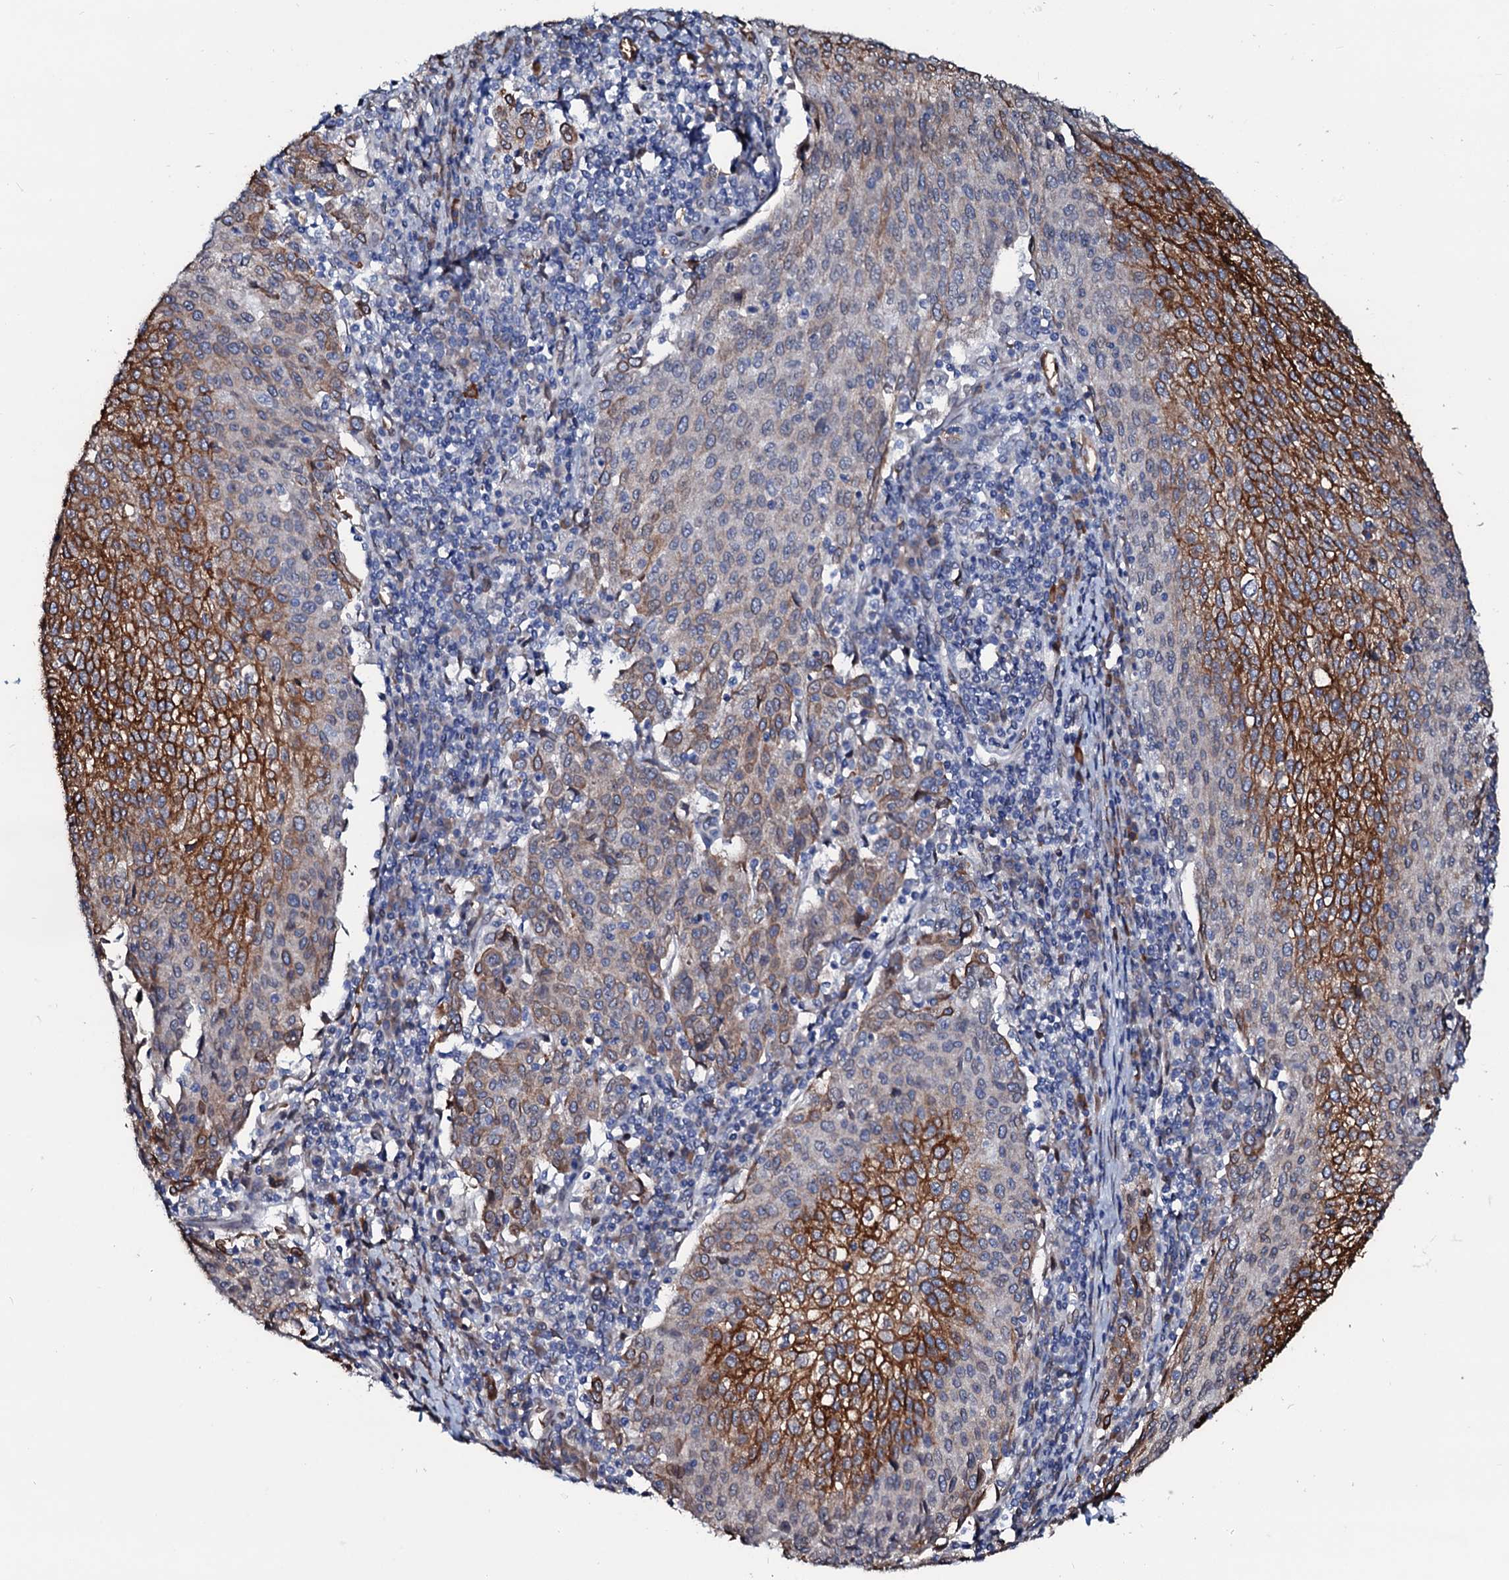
{"staining": {"intensity": "moderate", "quantity": ">75%", "location": "cytoplasmic/membranous"}, "tissue": "cervical cancer", "cell_type": "Tumor cells", "image_type": "cancer", "snomed": [{"axis": "morphology", "description": "Squamous cell carcinoma, NOS"}, {"axis": "topography", "description": "Cervix"}], "caption": "Immunohistochemistry (IHC) photomicrograph of neoplastic tissue: cervical cancer (squamous cell carcinoma) stained using IHC shows medium levels of moderate protein expression localized specifically in the cytoplasmic/membranous of tumor cells, appearing as a cytoplasmic/membranous brown color.", "gene": "NRP2", "patient": {"sex": "female", "age": 46}}